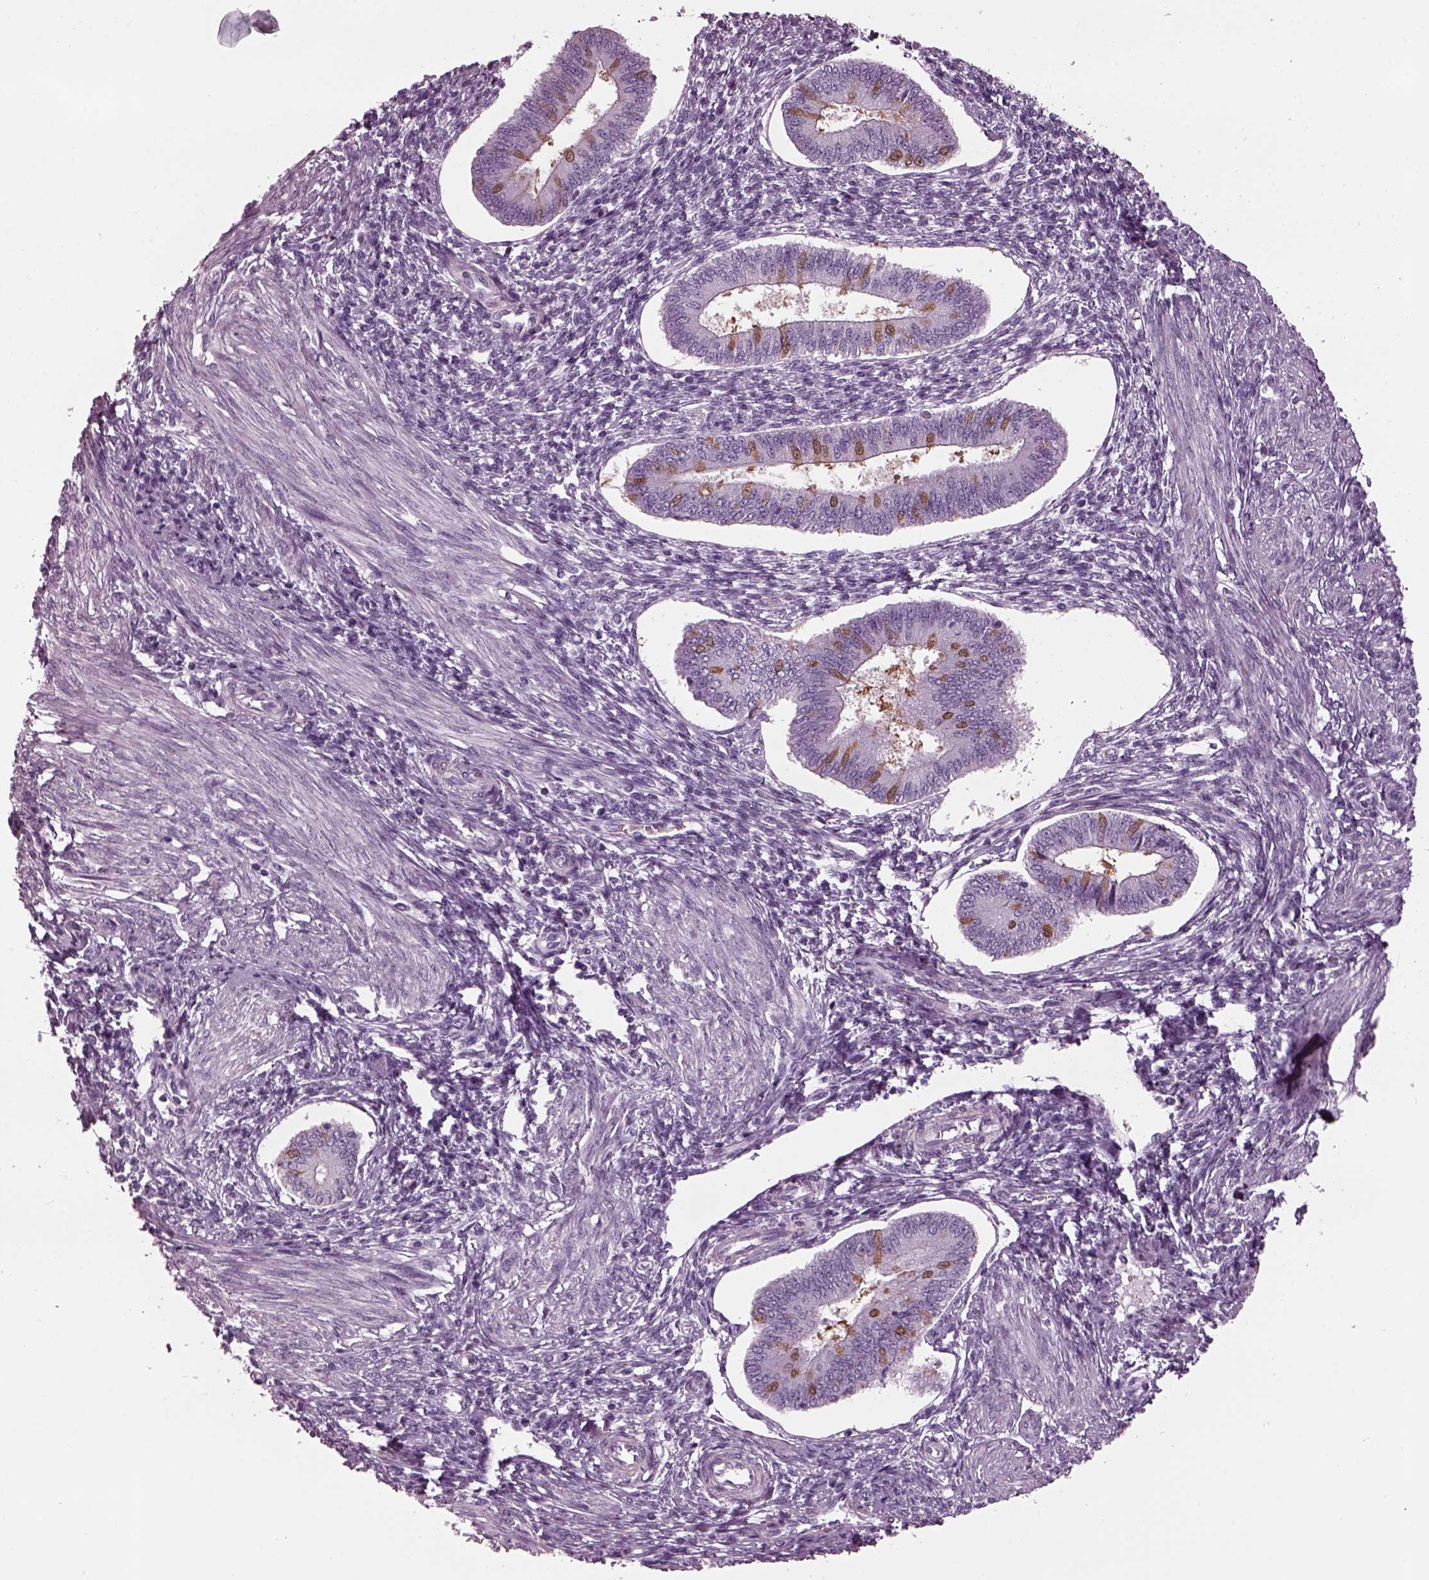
{"staining": {"intensity": "negative", "quantity": "none", "location": "none"}, "tissue": "endometrium", "cell_type": "Cells in endometrial stroma", "image_type": "normal", "snomed": [{"axis": "morphology", "description": "Normal tissue, NOS"}, {"axis": "topography", "description": "Endometrium"}], "caption": "Immunohistochemistry photomicrograph of unremarkable endometrium: human endometrium stained with DAB (3,3'-diaminobenzidine) shows no significant protein positivity in cells in endometrial stroma.", "gene": "TPPP2", "patient": {"sex": "female", "age": 42}}